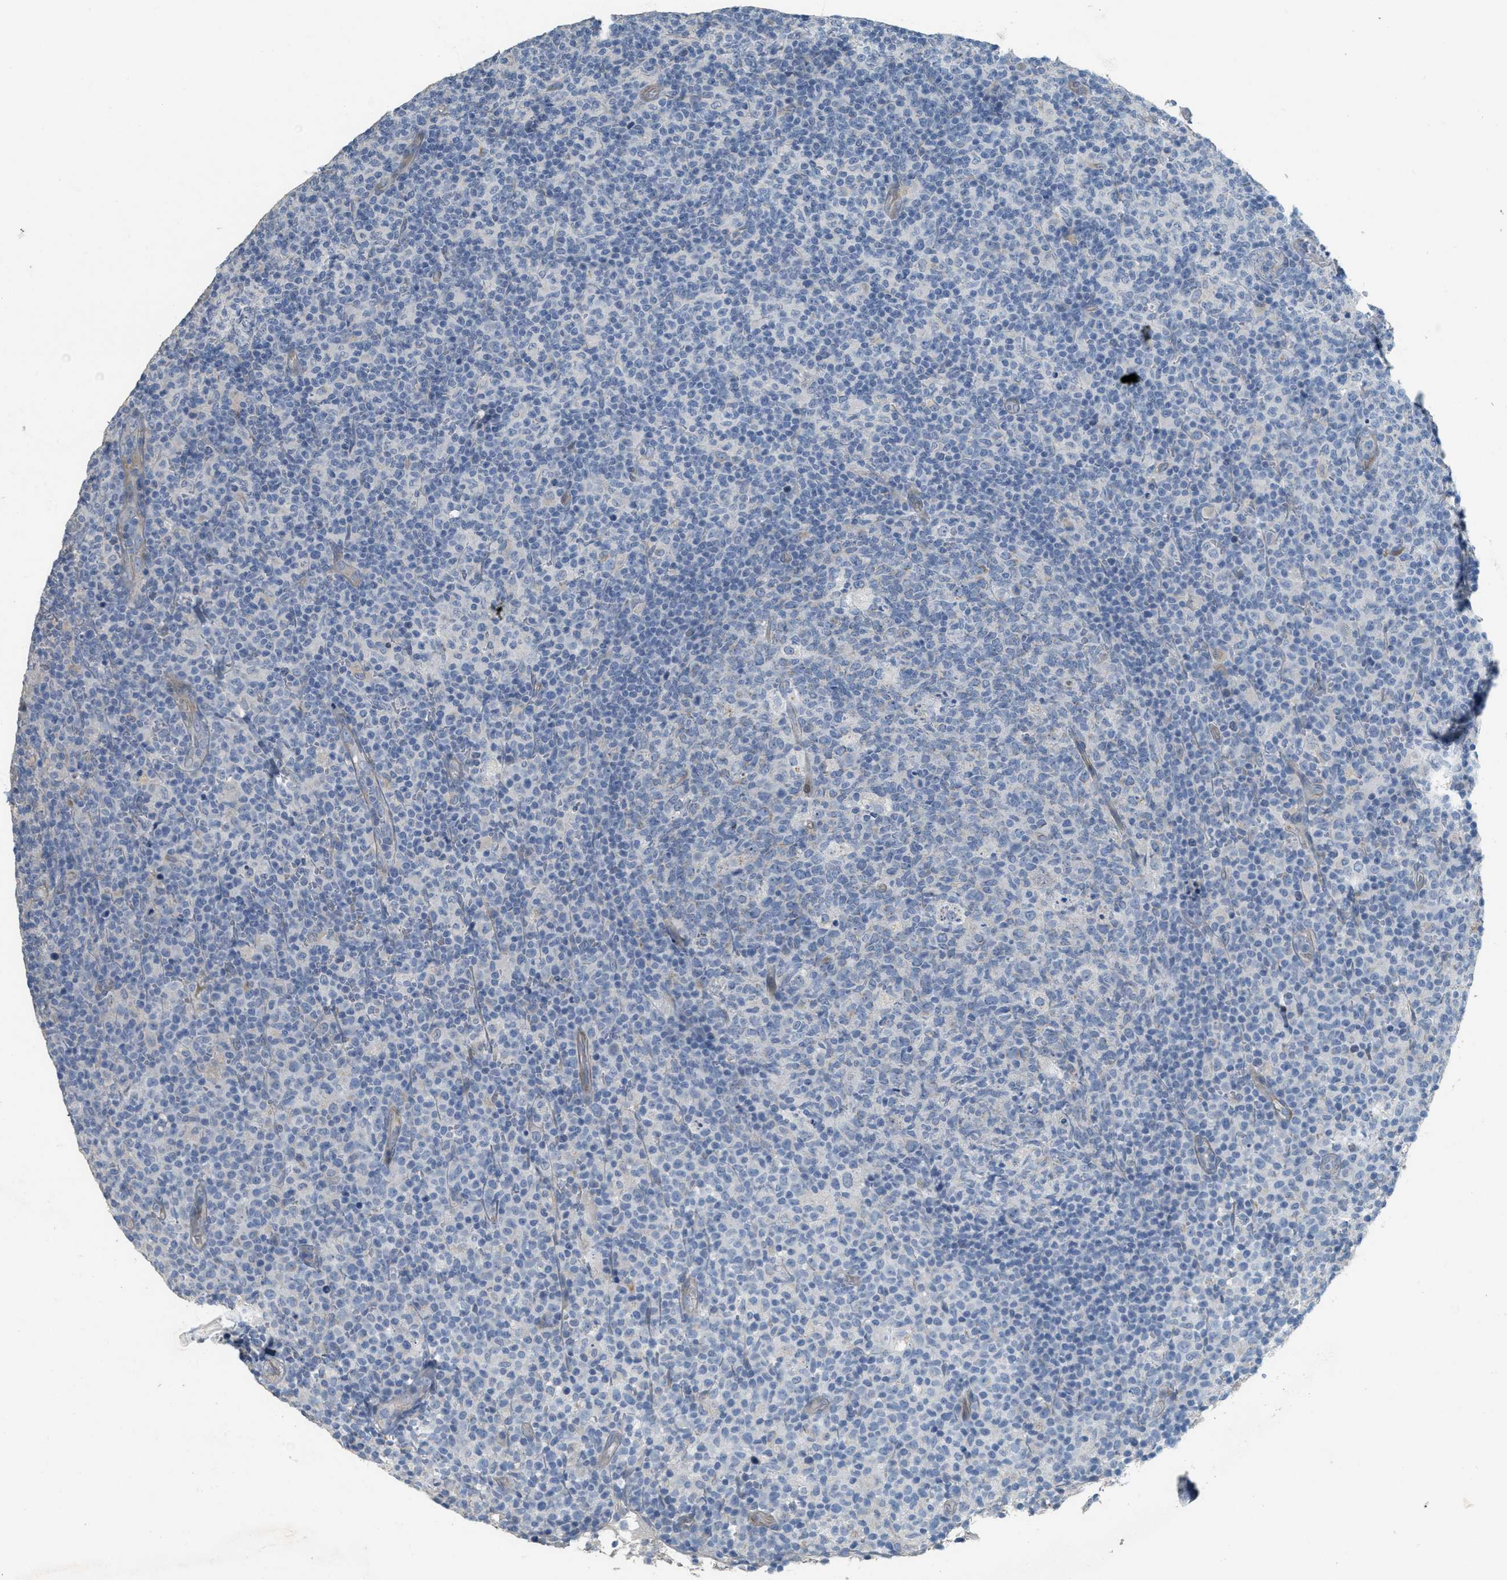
{"staining": {"intensity": "negative", "quantity": "none", "location": "none"}, "tissue": "lymph node", "cell_type": "Germinal center cells", "image_type": "normal", "snomed": [{"axis": "morphology", "description": "Normal tissue, NOS"}, {"axis": "morphology", "description": "Inflammation, NOS"}, {"axis": "topography", "description": "Lymph node"}], "caption": "High power microscopy photomicrograph of an immunohistochemistry histopathology image of normal lymph node, revealing no significant positivity in germinal center cells.", "gene": "MRS2", "patient": {"sex": "male", "age": 55}}